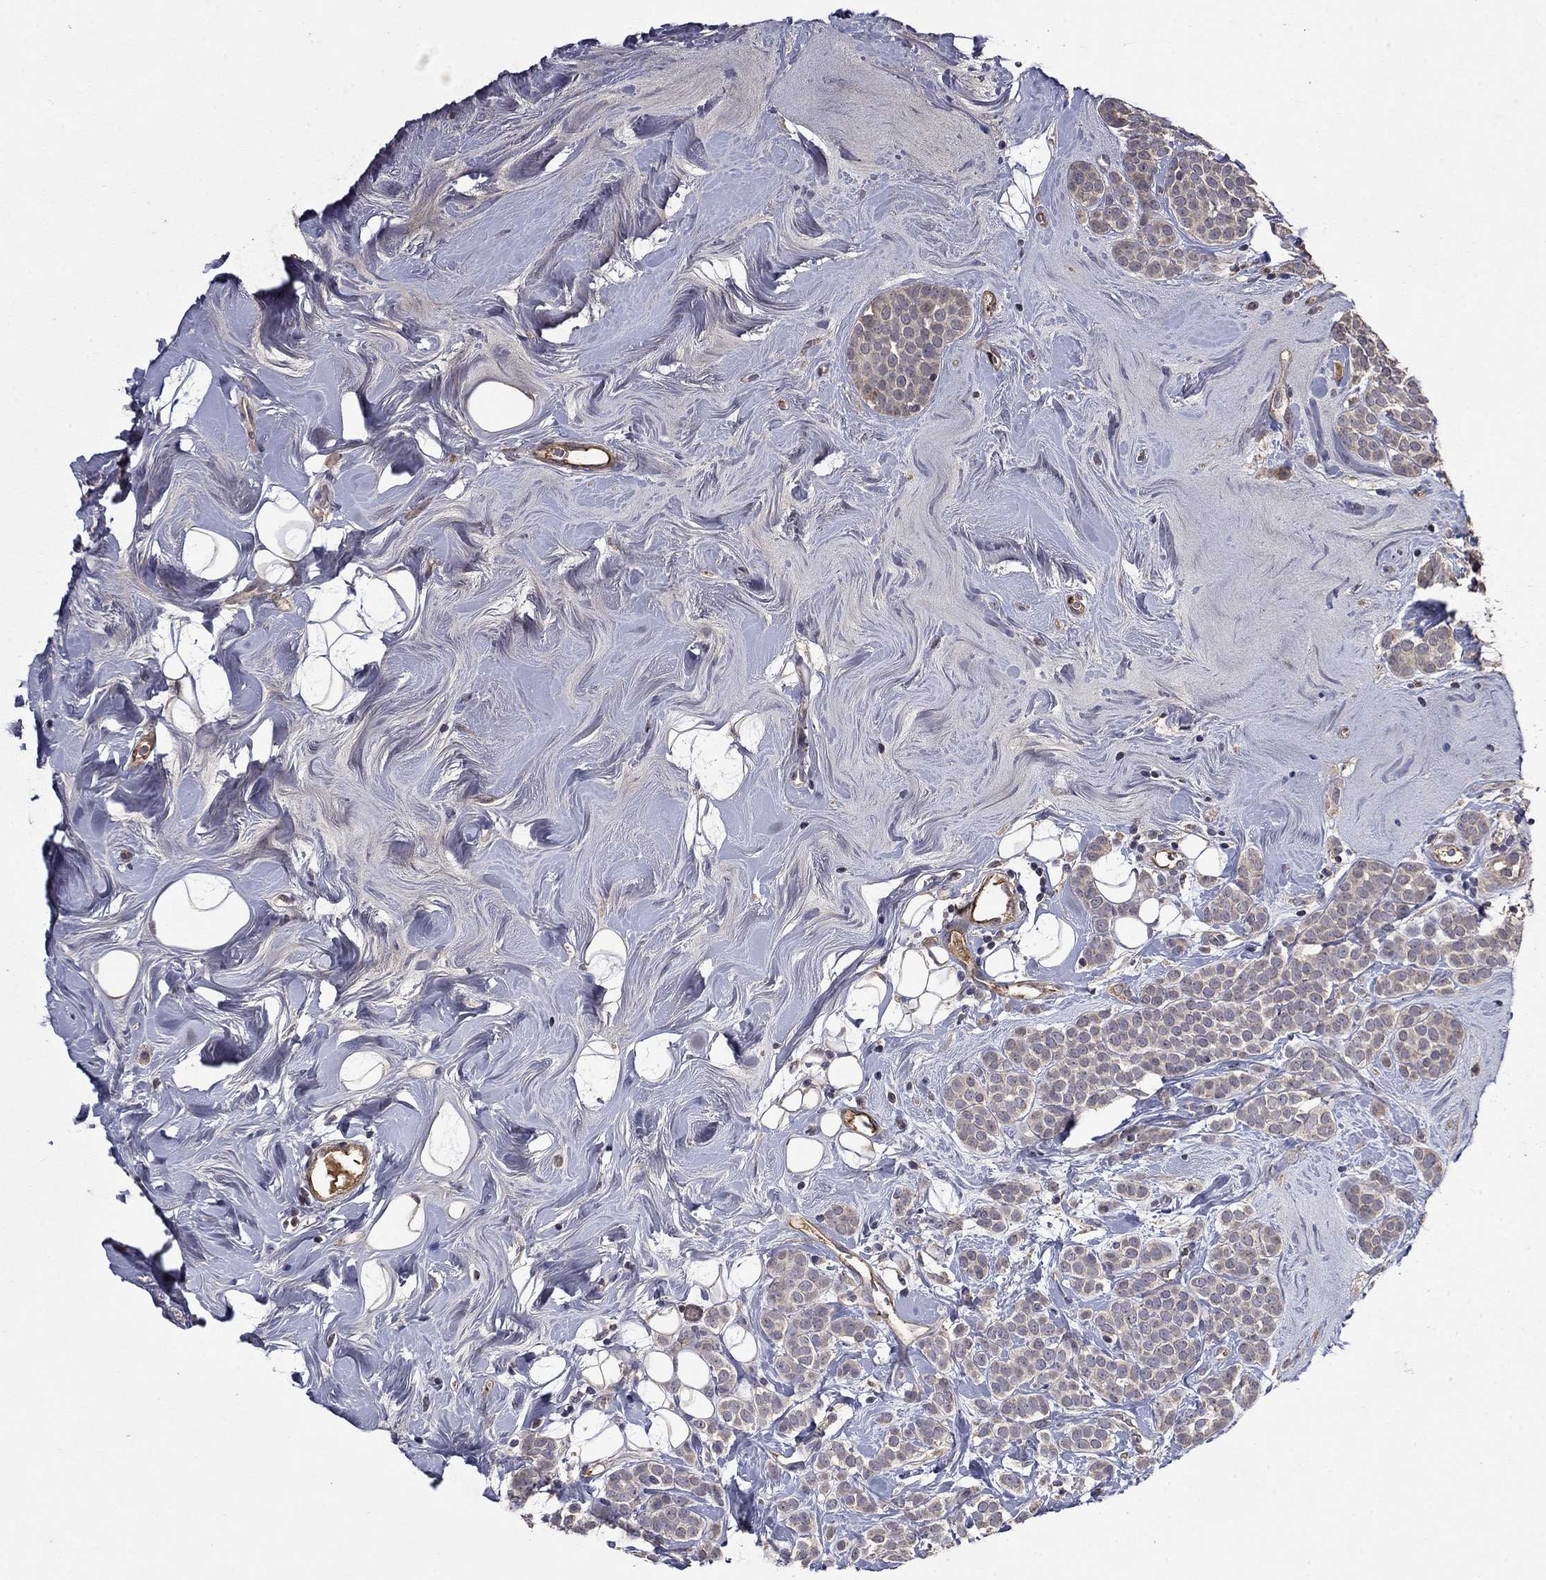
{"staining": {"intensity": "negative", "quantity": "none", "location": "none"}, "tissue": "breast cancer", "cell_type": "Tumor cells", "image_type": "cancer", "snomed": [{"axis": "morphology", "description": "Lobular carcinoma"}, {"axis": "topography", "description": "Breast"}], "caption": "A micrograph of breast cancer (lobular carcinoma) stained for a protein shows no brown staining in tumor cells.", "gene": "SATB1", "patient": {"sex": "female", "age": 49}}